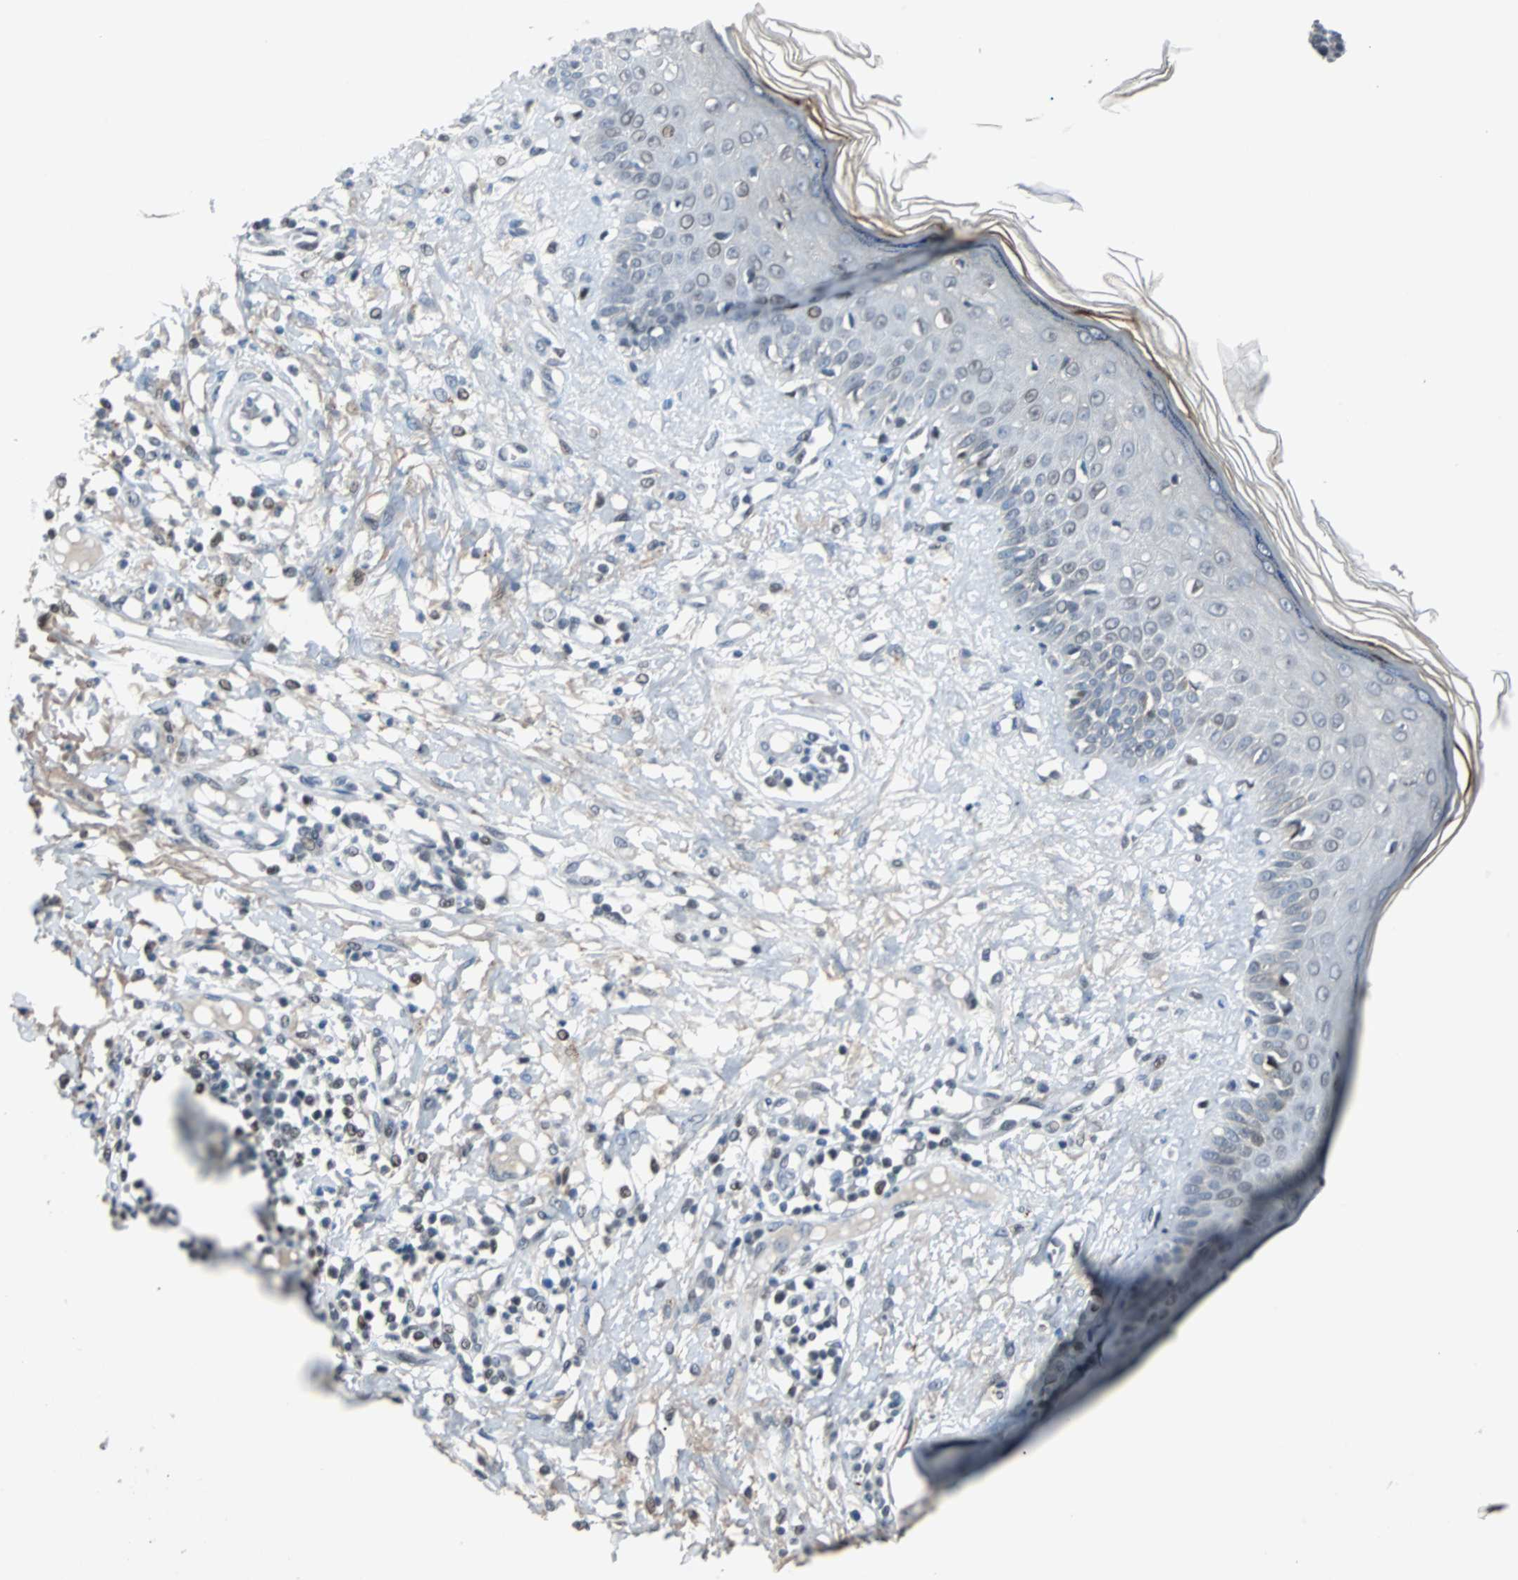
{"staining": {"intensity": "negative", "quantity": "none", "location": "none"}, "tissue": "skin cancer", "cell_type": "Tumor cells", "image_type": "cancer", "snomed": [{"axis": "morphology", "description": "Squamous cell carcinoma, NOS"}, {"axis": "topography", "description": "Skin"}], "caption": "The micrograph exhibits no staining of tumor cells in squamous cell carcinoma (skin).", "gene": "HLX", "patient": {"sex": "female", "age": 78}}